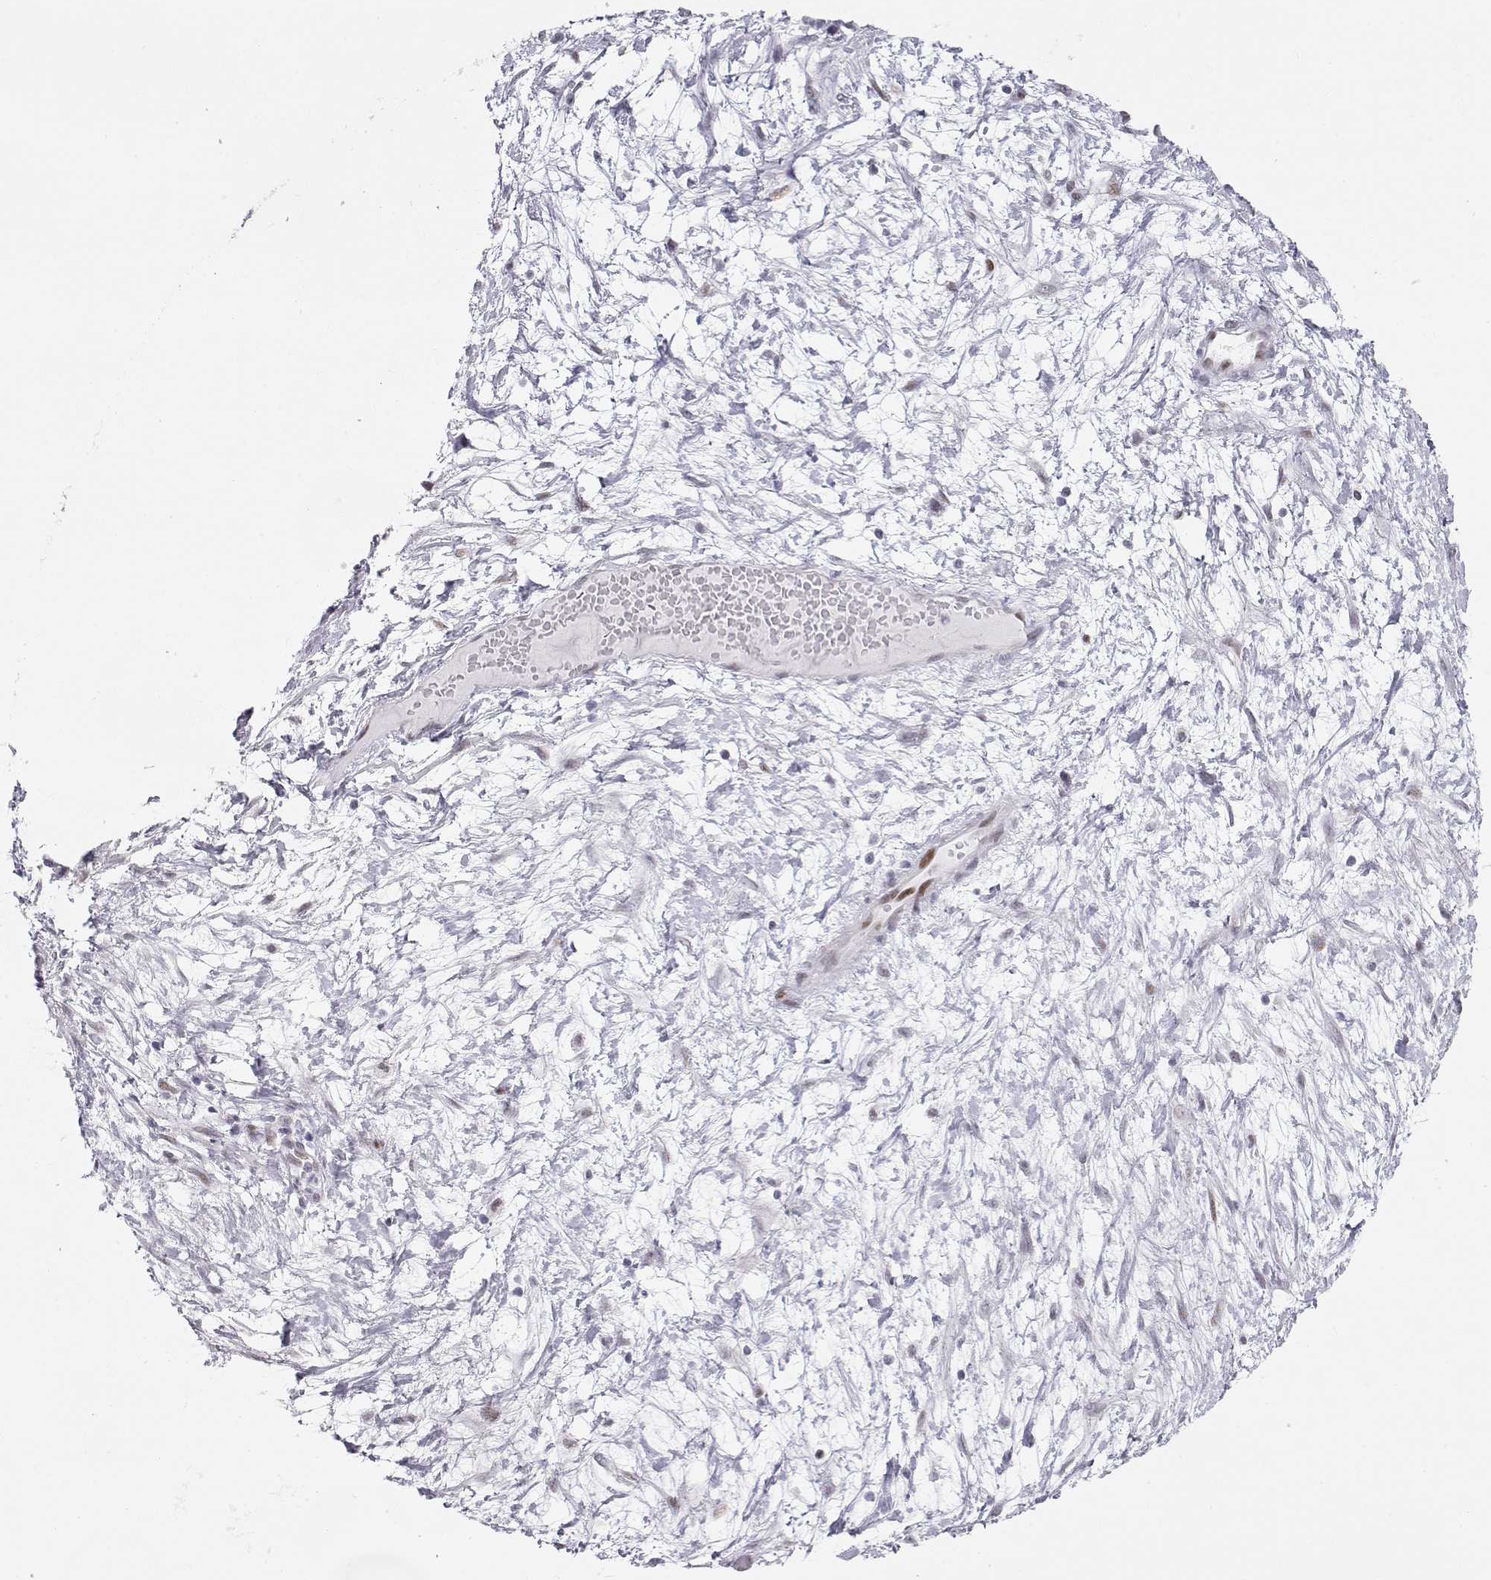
{"staining": {"intensity": "moderate", "quantity": "<25%", "location": "nuclear"}, "tissue": "ovarian cancer", "cell_type": "Tumor cells", "image_type": "cancer", "snomed": [{"axis": "morphology", "description": "Cystadenocarcinoma, serous, NOS"}, {"axis": "topography", "description": "Ovary"}], "caption": "IHC staining of ovarian cancer, which displays low levels of moderate nuclear staining in approximately <25% of tumor cells indicating moderate nuclear protein positivity. The staining was performed using DAB (brown) for protein detection and nuclei were counterstained in hematoxylin (blue).", "gene": "SIX6", "patient": {"sex": "female", "age": 54}}